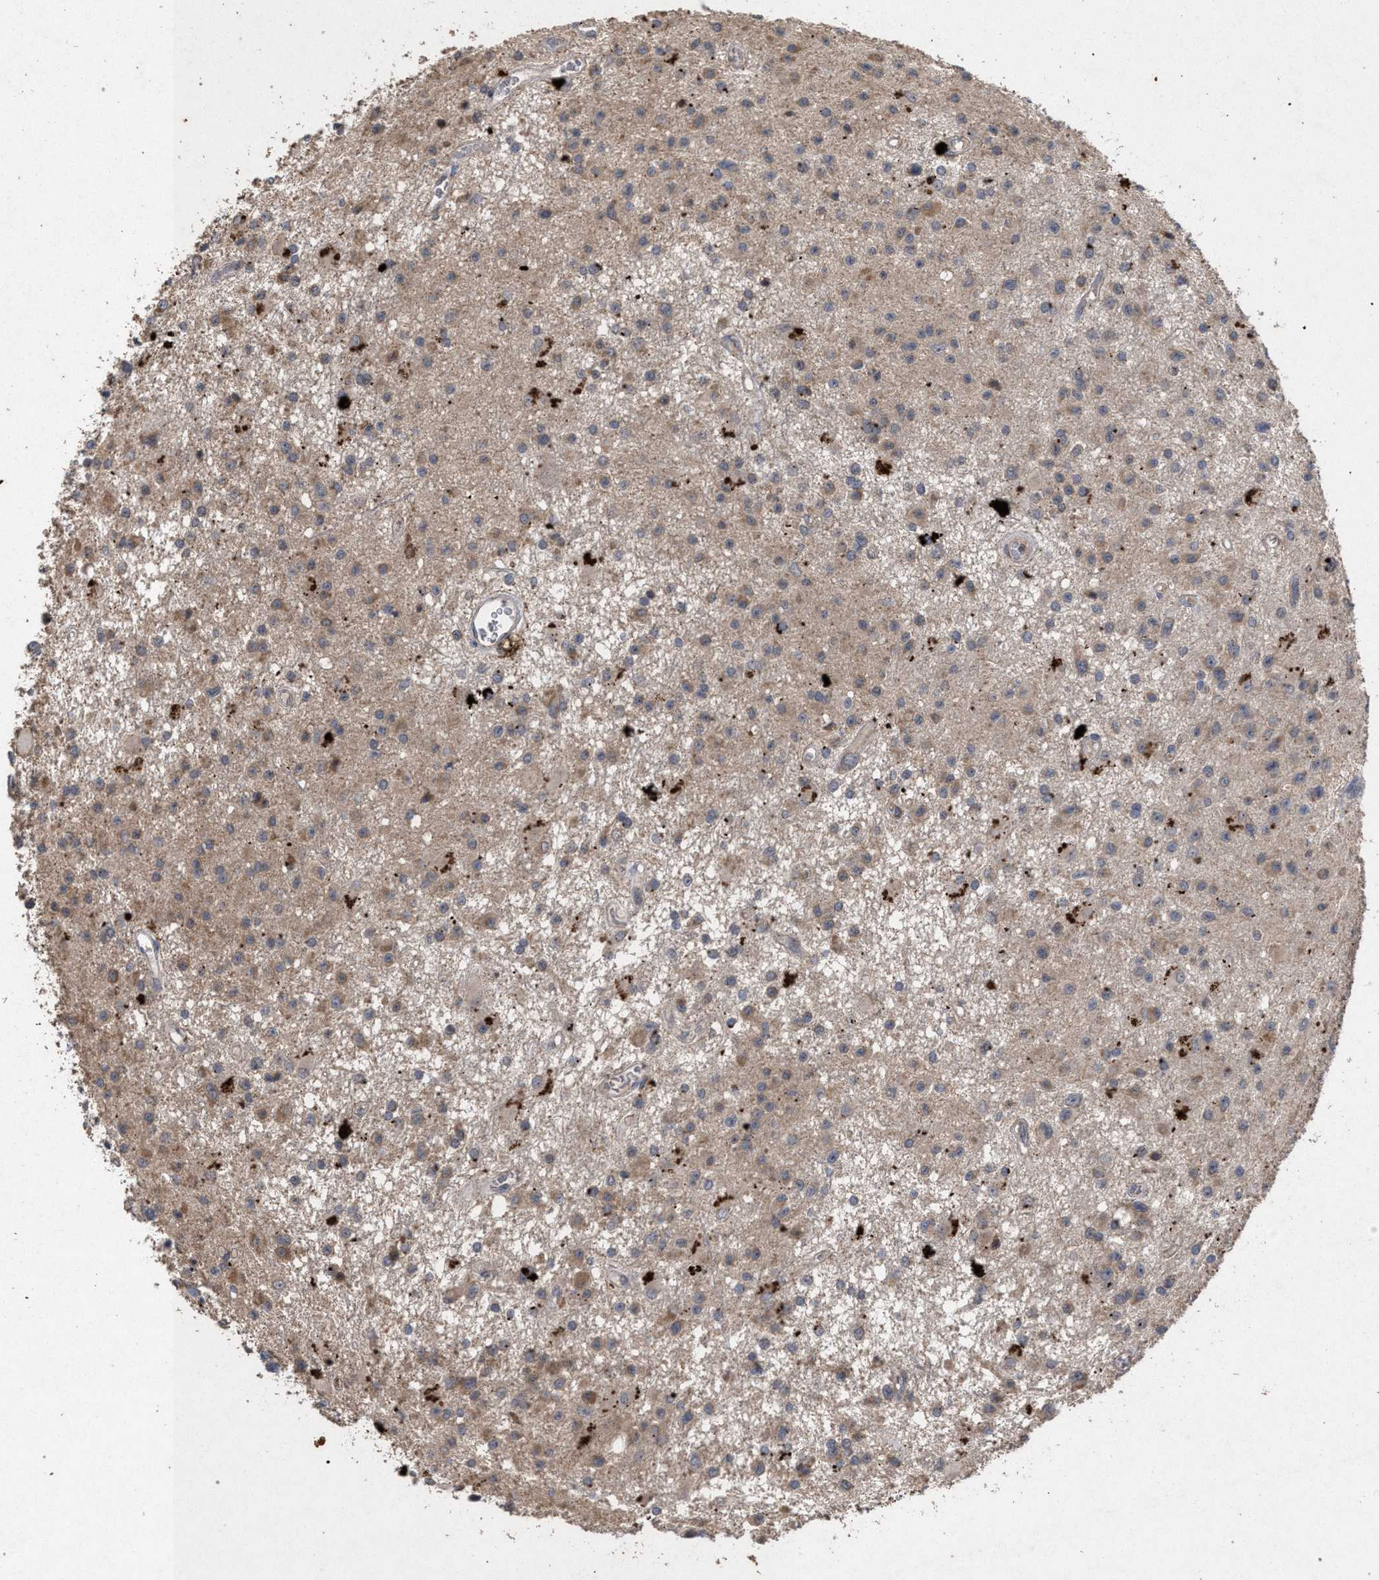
{"staining": {"intensity": "moderate", "quantity": "<25%", "location": "cytoplasmic/membranous"}, "tissue": "glioma", "cell_type": "Tumor cells", "image_type": "cancer", "snomed": [{"axis": "morphology", "description": "Glioma, malignant, Low grade"}, {"axis": "topography", "description": "Brain"}], "caption": "This photomicrograph shows immunohistochemistry staining of glioma, with low moderate cytoplasmic/membranous staining in approximately <25% of tumor cells.", "gene": "PKD2L1", "patient": {"sex": "male", "age": 58}}